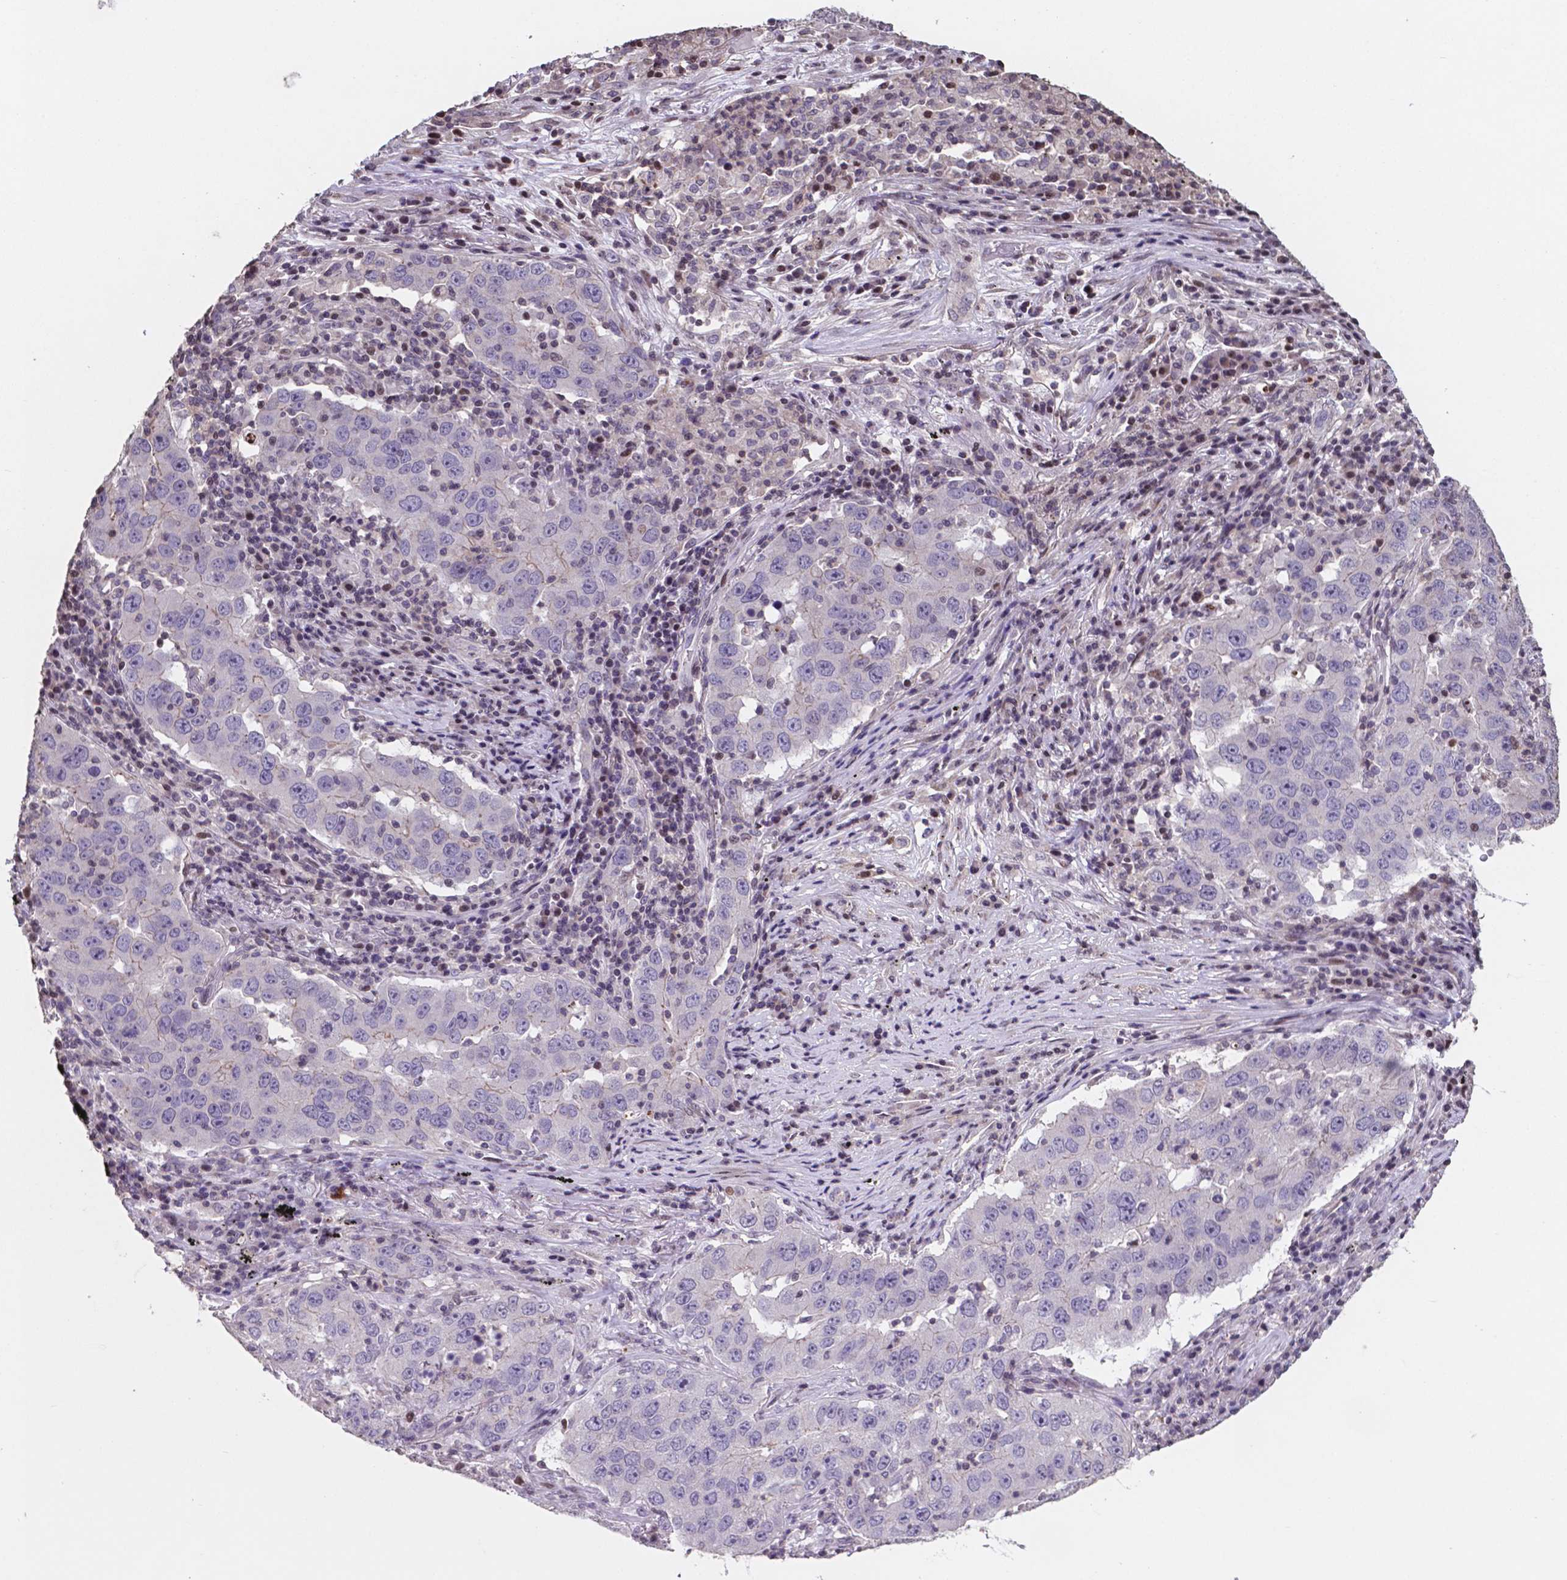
{"staining": {"intensity": "negative", "quantity": "none", "location": "none"}, "tissue": "lung cancer", "cell_type": "Tumor cells", "image_type": "cancer", "snomed": [{"axis": "morphology", "description": "Adenocarcinoma, NOS"}, {"axis": "topography", "description": "Lung"}], "caption": "This is an immunohistochemistry image of lung adenocarcinoma. There is no staining in tumor cells.", "gene": "MLC1", "patient": {"sex": "male", "age": 73}}